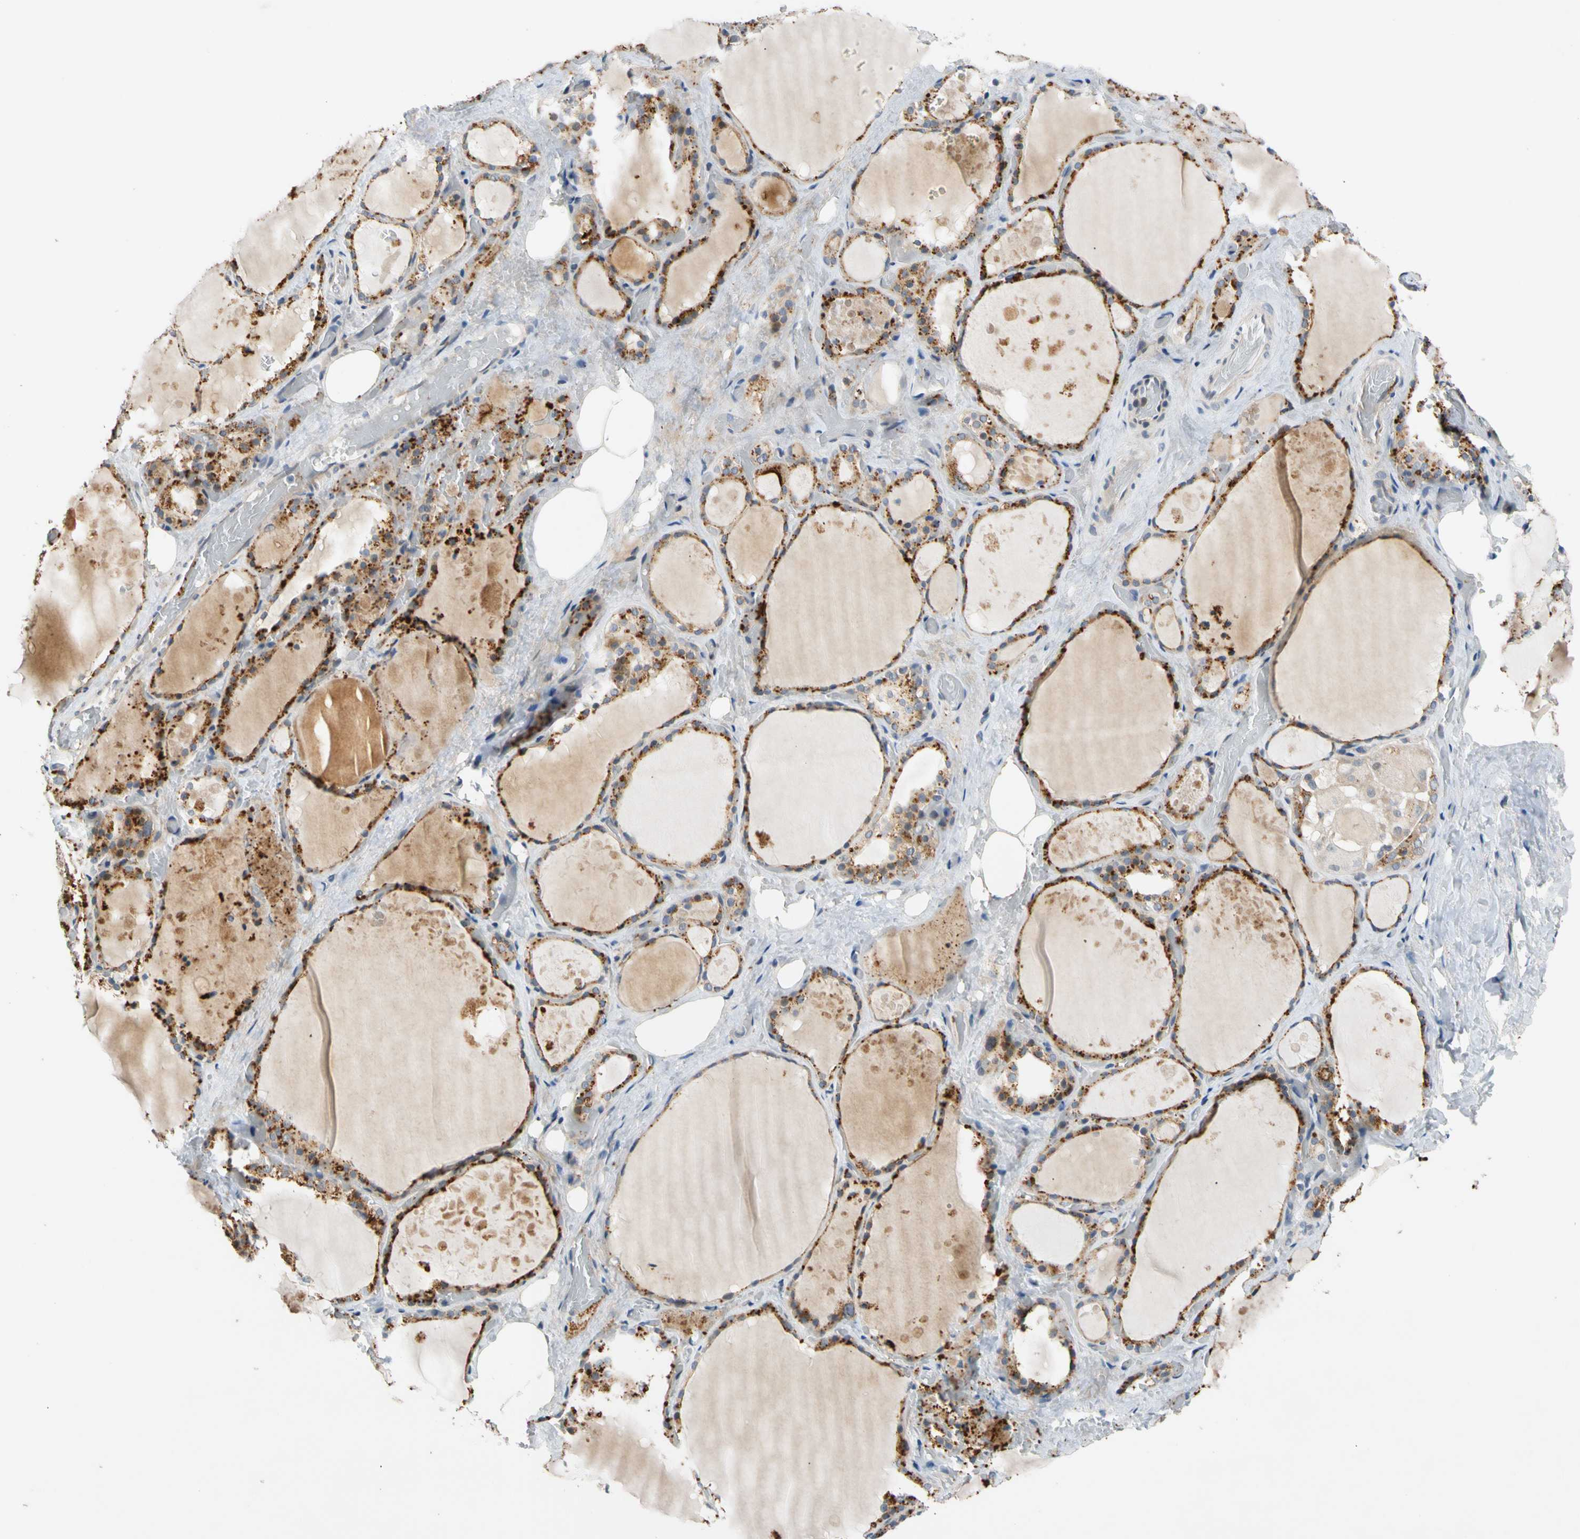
{"staining": {"intensity": "strong", "quantity": ">75%", "location": "cytoplasmic/membranous"}, "tissue": "thyroid gland", "cell_type": "Glandular cells", "image_type": "normal", "snomed": [{"axis": "morphology", "description": "Normal tissue, NOS"}, {"axis": "topography", "description": "Thyroid gland"}], "caption": "Immunohistochemical staining of benign thyroid gland reveals high levels of strong cytoplasmic/membranous staining in approximately >75% of glandular cells.", "gene": "CNST", "patient": {"sex": "male", "age": 61}}